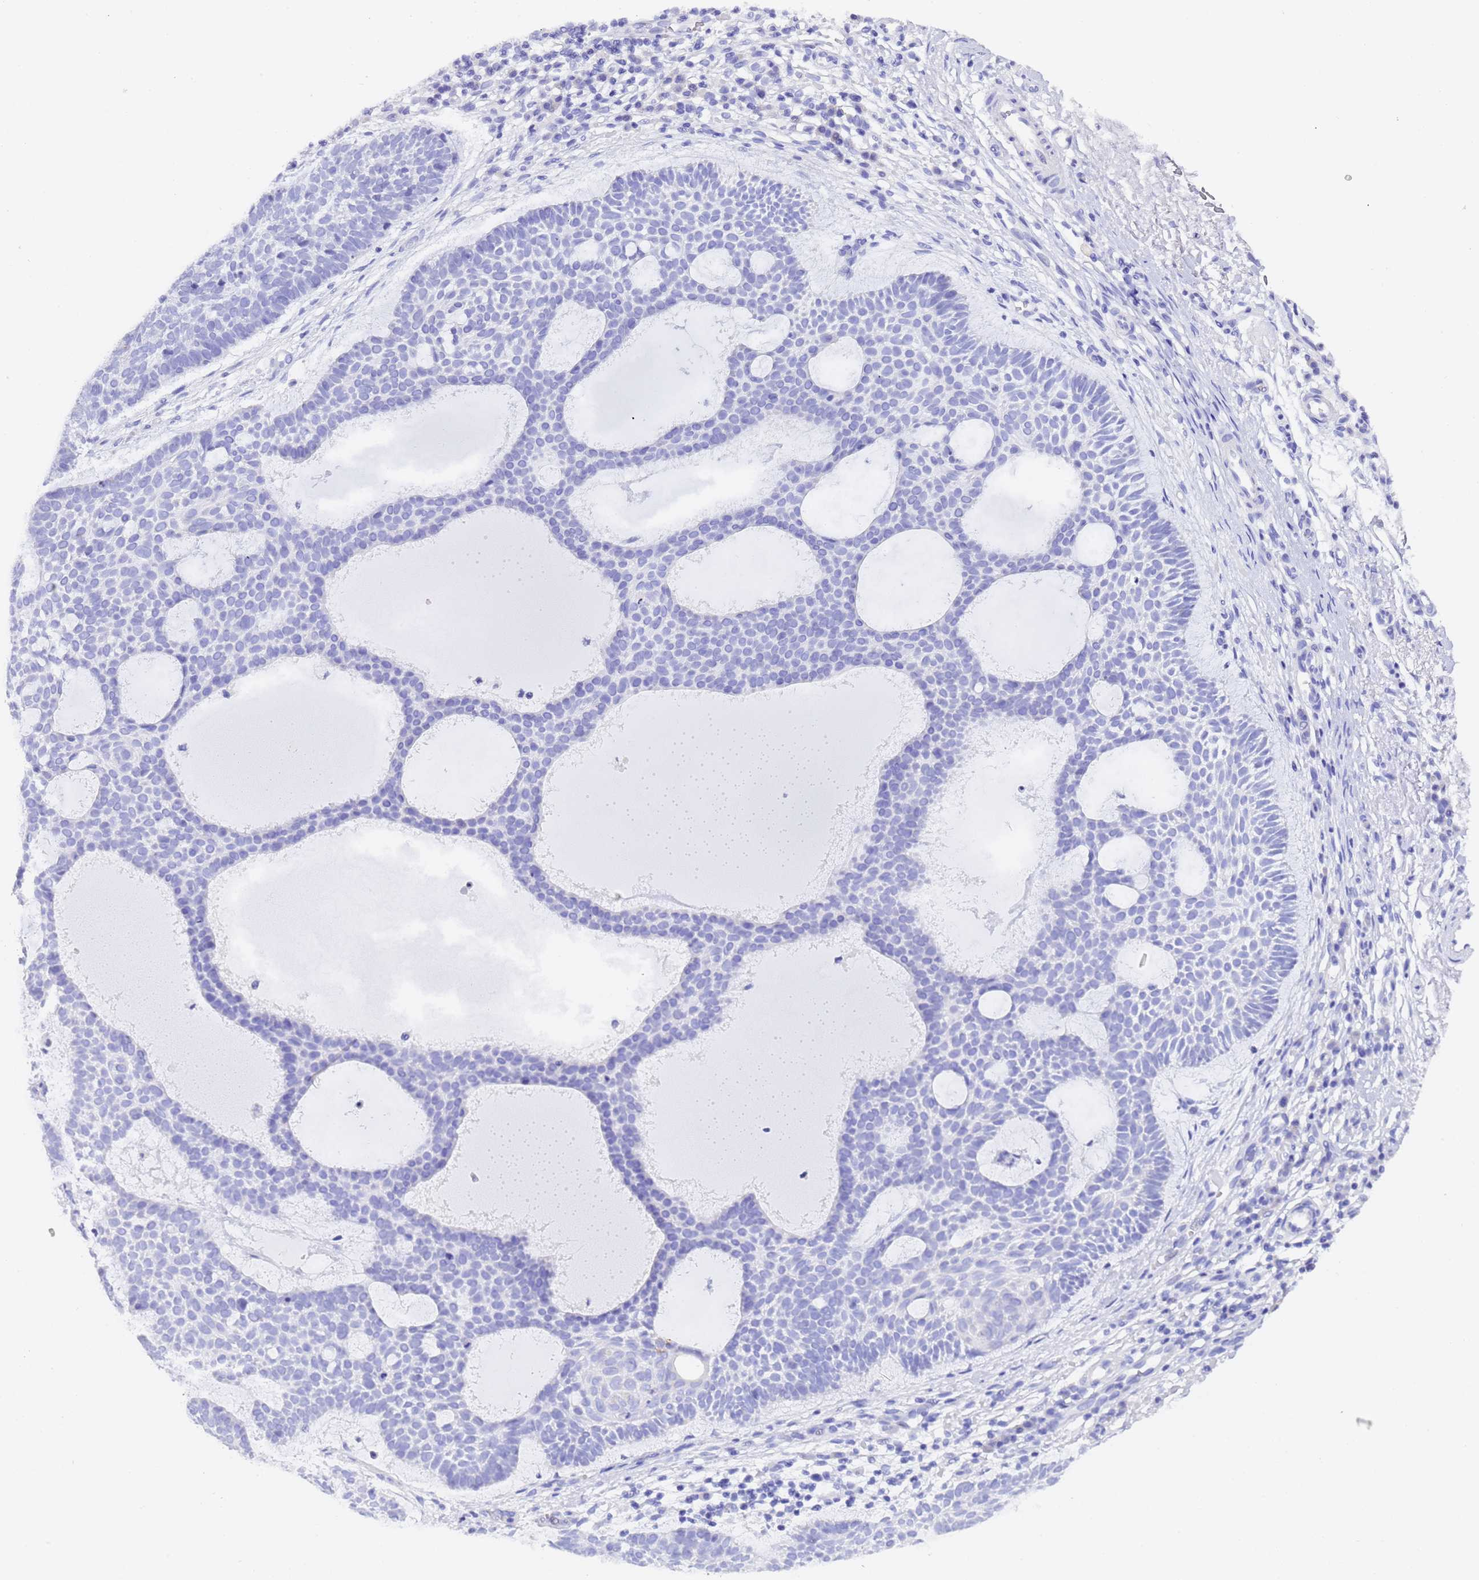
{"staining": {"intensity": "negative", "quantity": "none", "location": "none"}, "tissue": "skin cancer", "cell_type": "Tumor cells", "image_type": "cancer", "snomed": [{"axis": "morphology", "description": "Basal cell carcinoma"}, {"axis": "topography", "description": "Skin"}], "caption": "Immunohistochemistry micrograph of neoplastic tissue: skin basal cell carcinoma stained with DAB (3,3'-diaminobenzidine) displays no significant protein staining in tumor cells.", "gene": "GABRA1", "patient": {"sex": "male", "age": 85}}